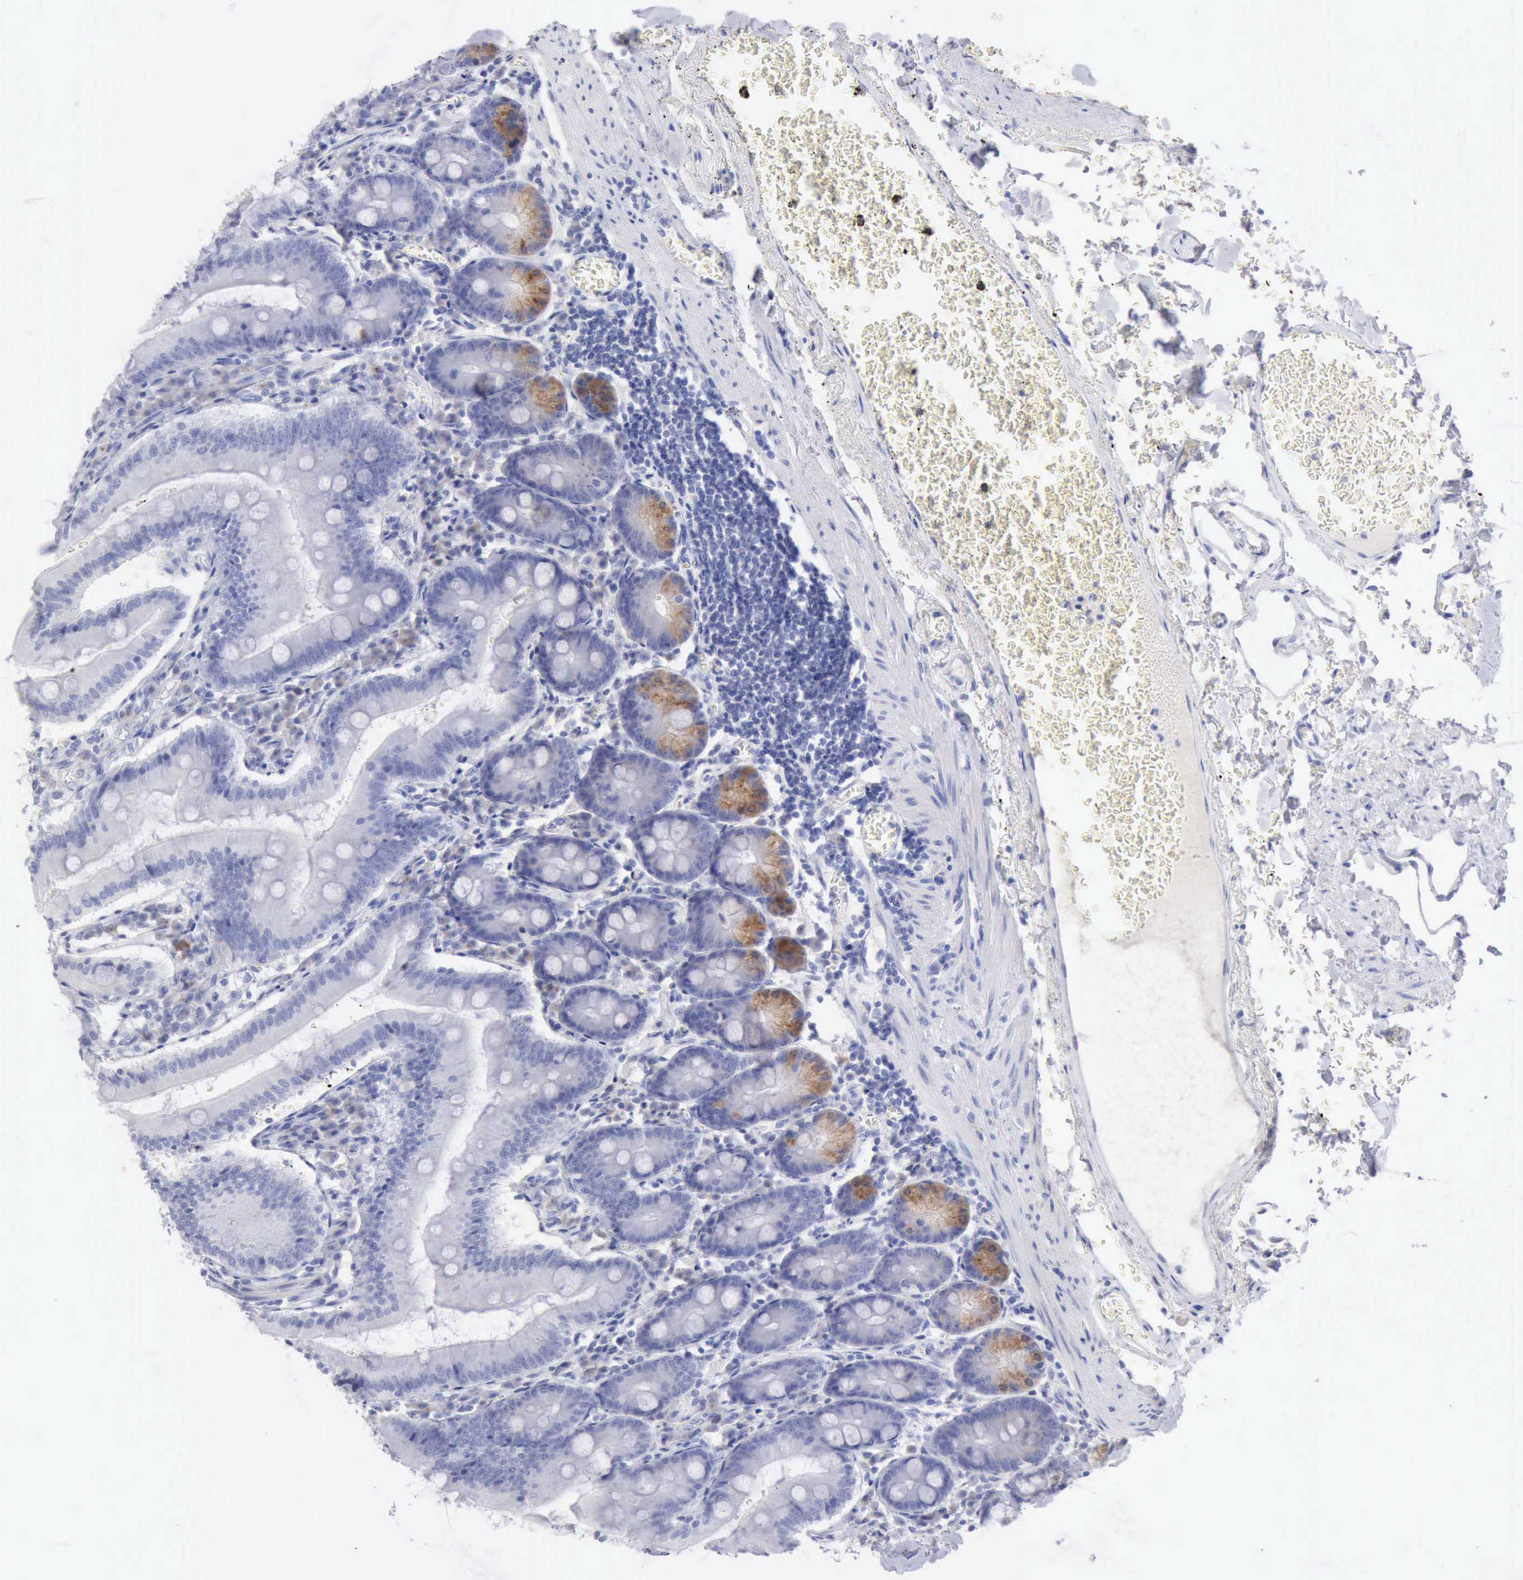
{"staining": {"intensity": "moderate", "quantity": "<25%", "location": "cytoplasmic/membranous"}, "tissue": "small intestine", "cell_type": "Glandular cells", "image_type": "normal", "snomed": [{"axis": "morphology", "description": "Normal tissue, NOS"}, {"axis": "topography", "description": "Small intestine"}], "caption": "Brown immunohistochemical staining in normal small intestine reveals moderate cytoplasmic/membranous positivity in approximately <25% of glandular cells.", "gene": "ANGEL1", "patient": {"sex": "male", "age": 71}}